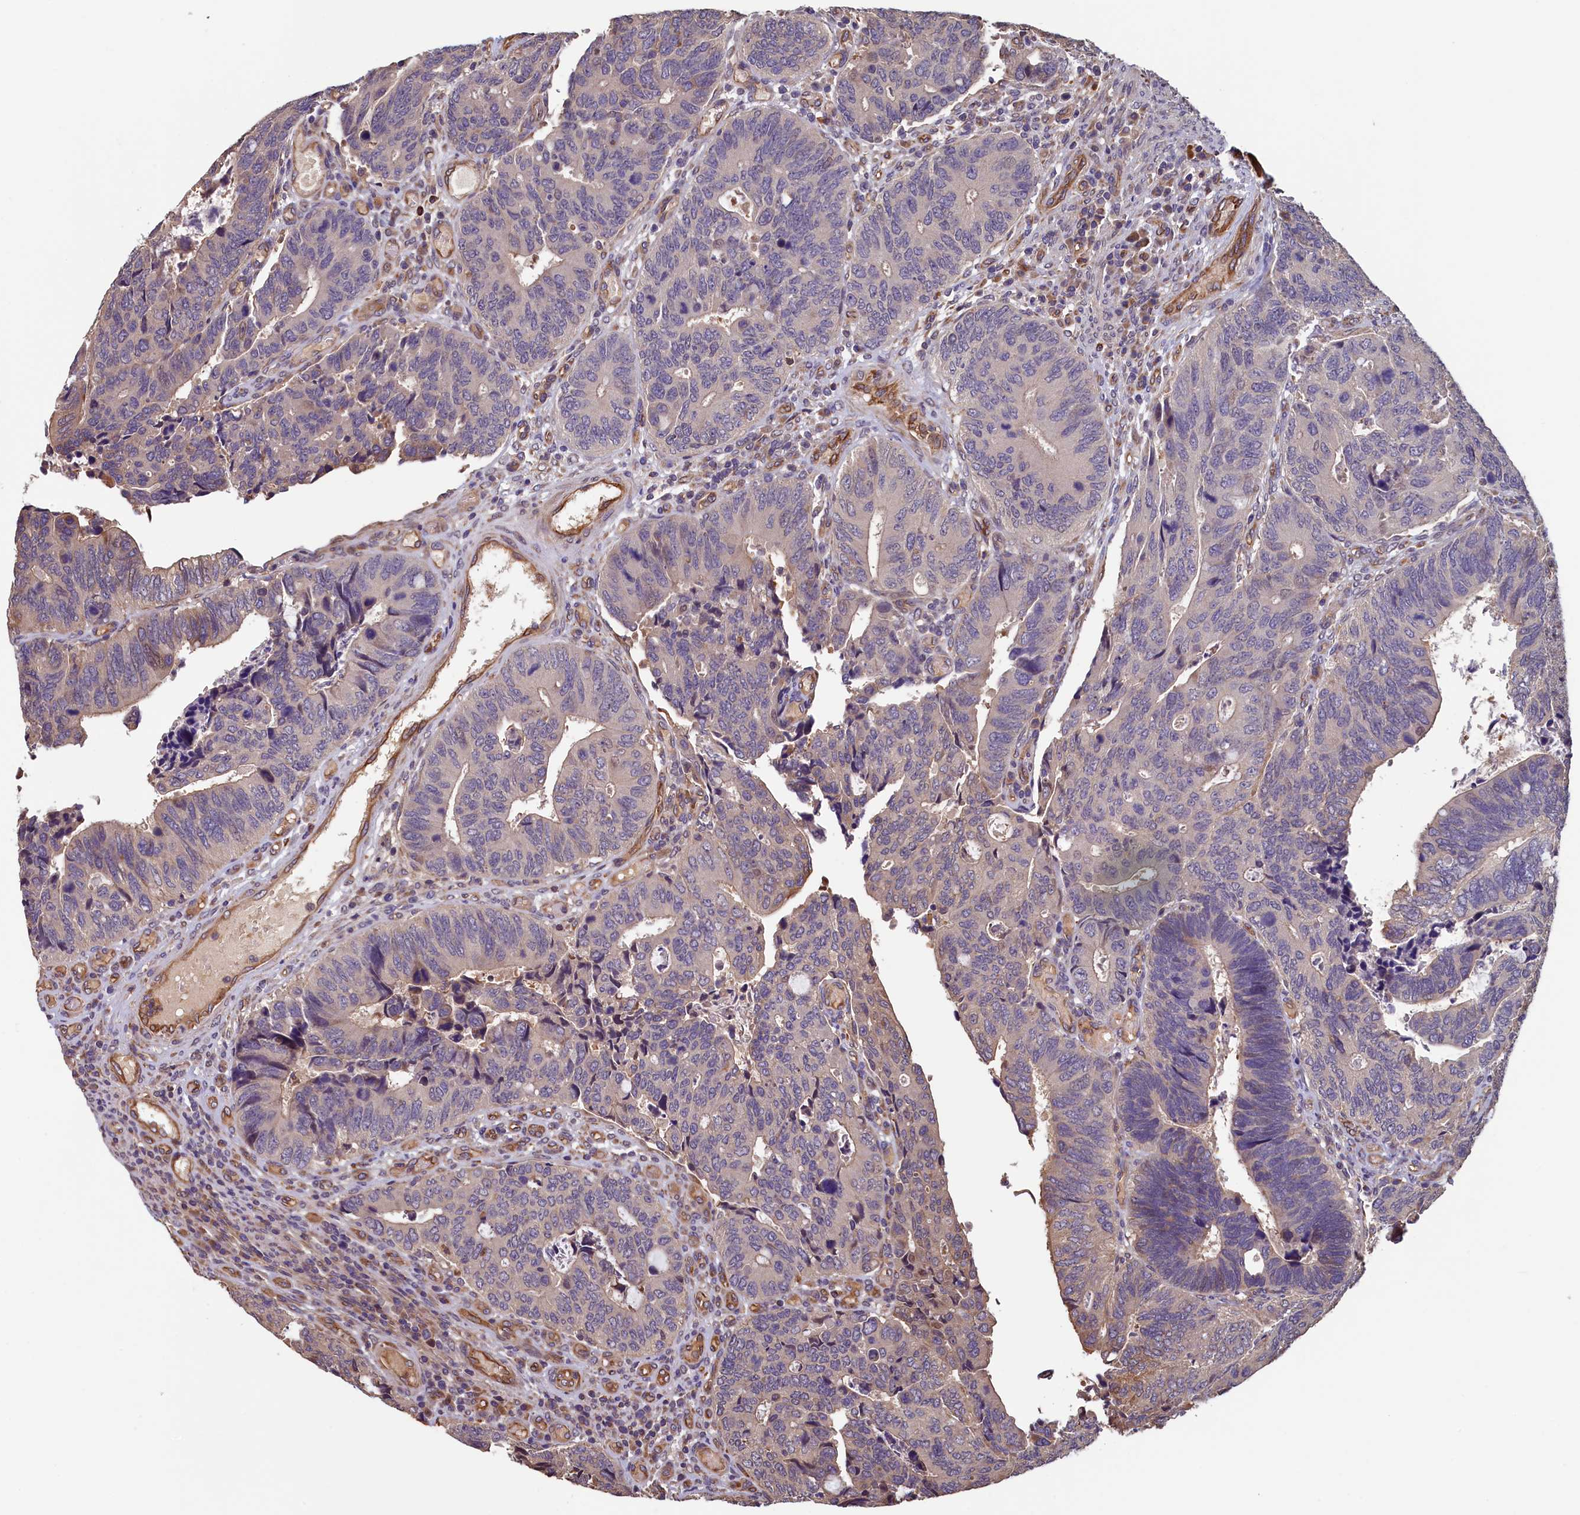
{"staining": {"intensity": "weak", "quantity": "<25%", "location": "cytoplasmic/membranous"}, "tissue": "colorectal cancer", "cell_type": "Tumor cells", "image_type": "cancer", "snomed": [{"axis": "morphology", "description": "Adenocarcinoma, NOS"}, {"axis": "topography", "description": "Colon"}], "caption": "Immunohistochemistry (IHC) image of human colorectal cancer stained for a protein (brown), which shows no expression in tumor cells.", "gene": "ACSBG1", "patient": {"sex": "male", "age": 87}}